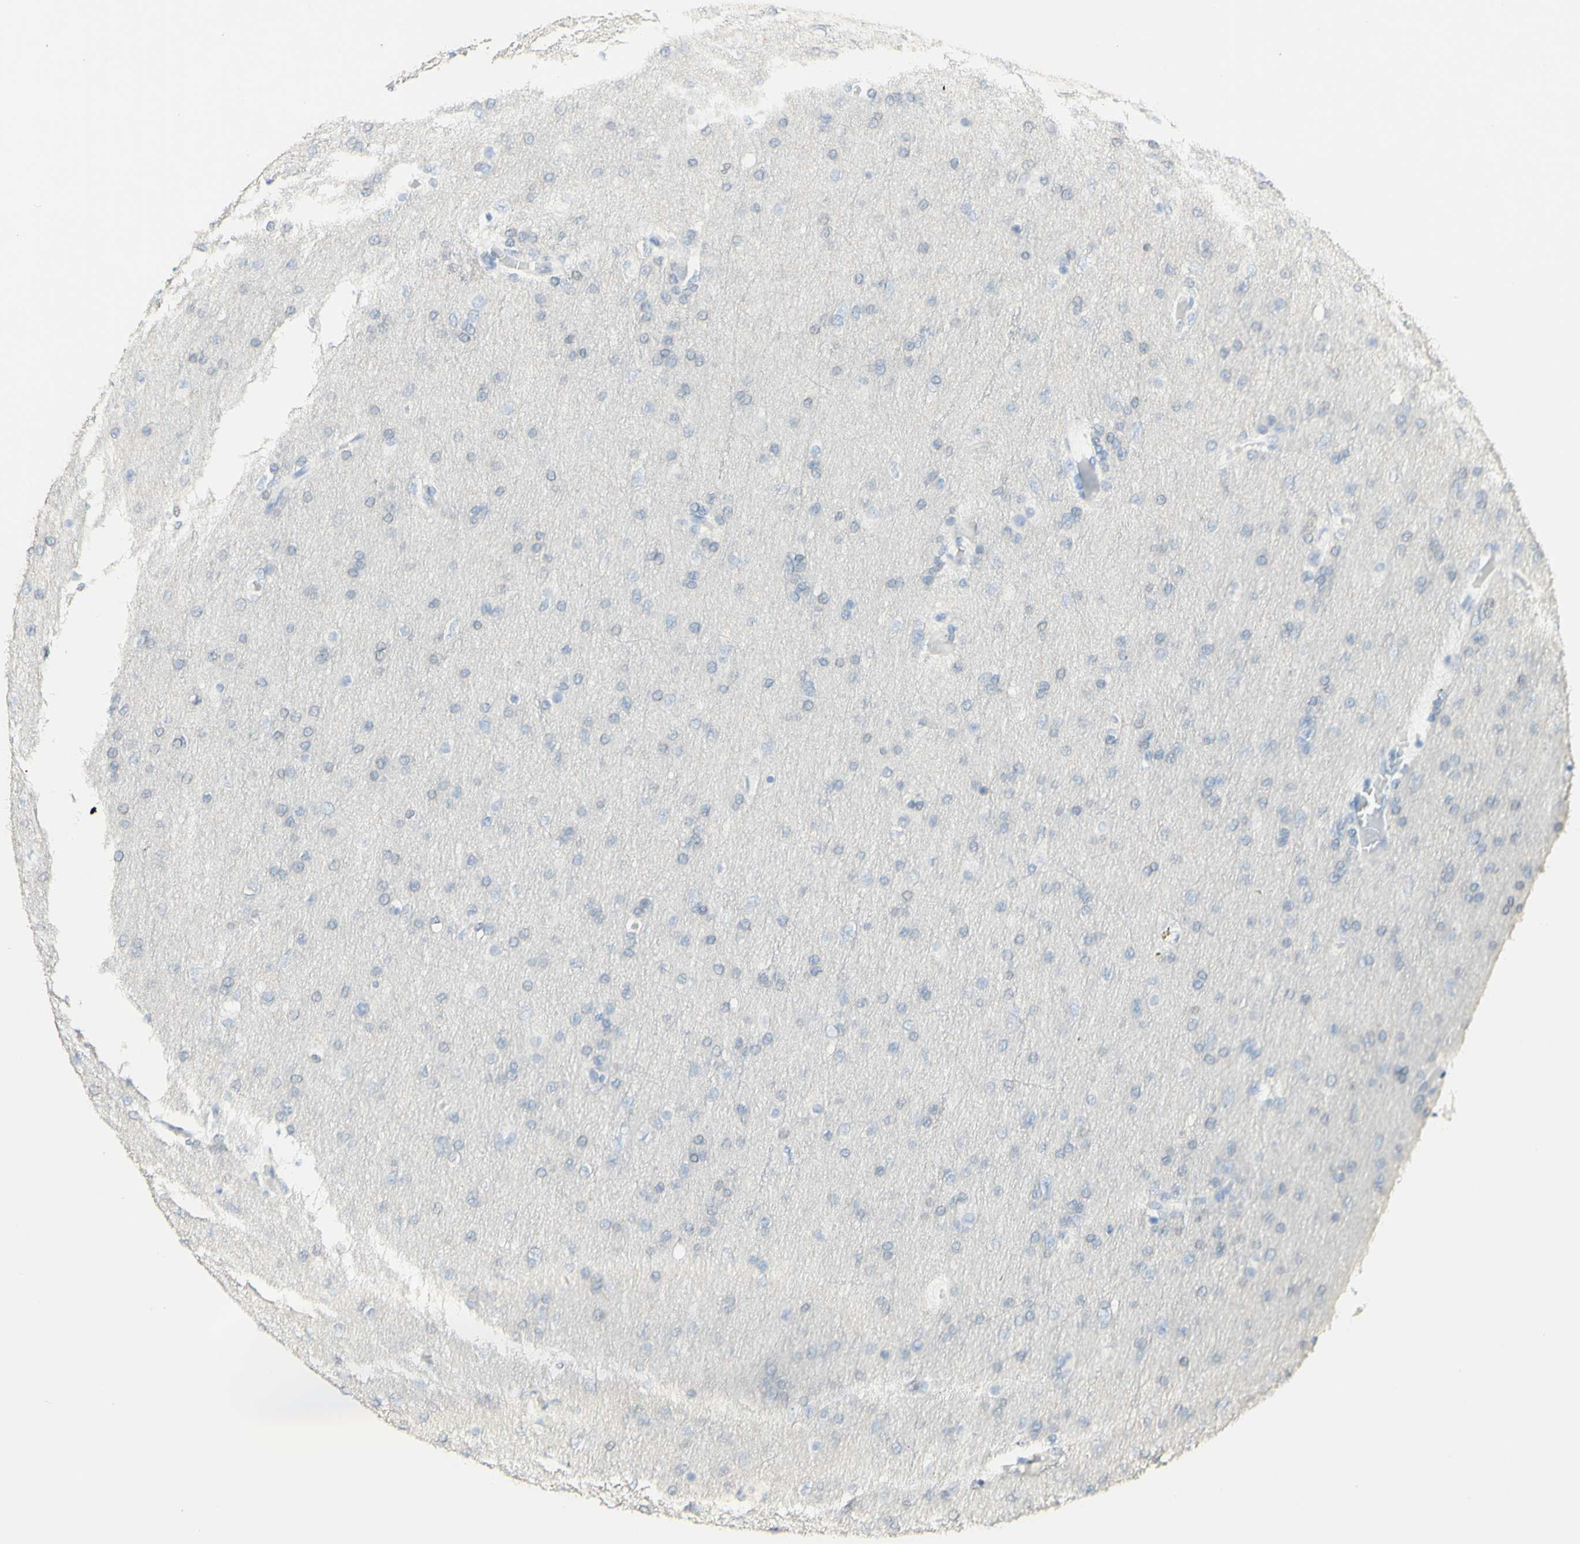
{"staining": {"intensity": "negative", "quantity": "none", "location": "none"}, "tissue": "glioma", "cell_type": "Tumor cells", "image_type": "cancer", "snomed": [{"axis": "morphology", "description": "Glioma, malignant, High grade"}, {"axis": "topography", "description": "Cerebral cortex"}], "caption": "Tumor cells are negative for protein expression in human glioma.", "gene": "DSC2", "patient": {"sex": "female", "age": 36}}